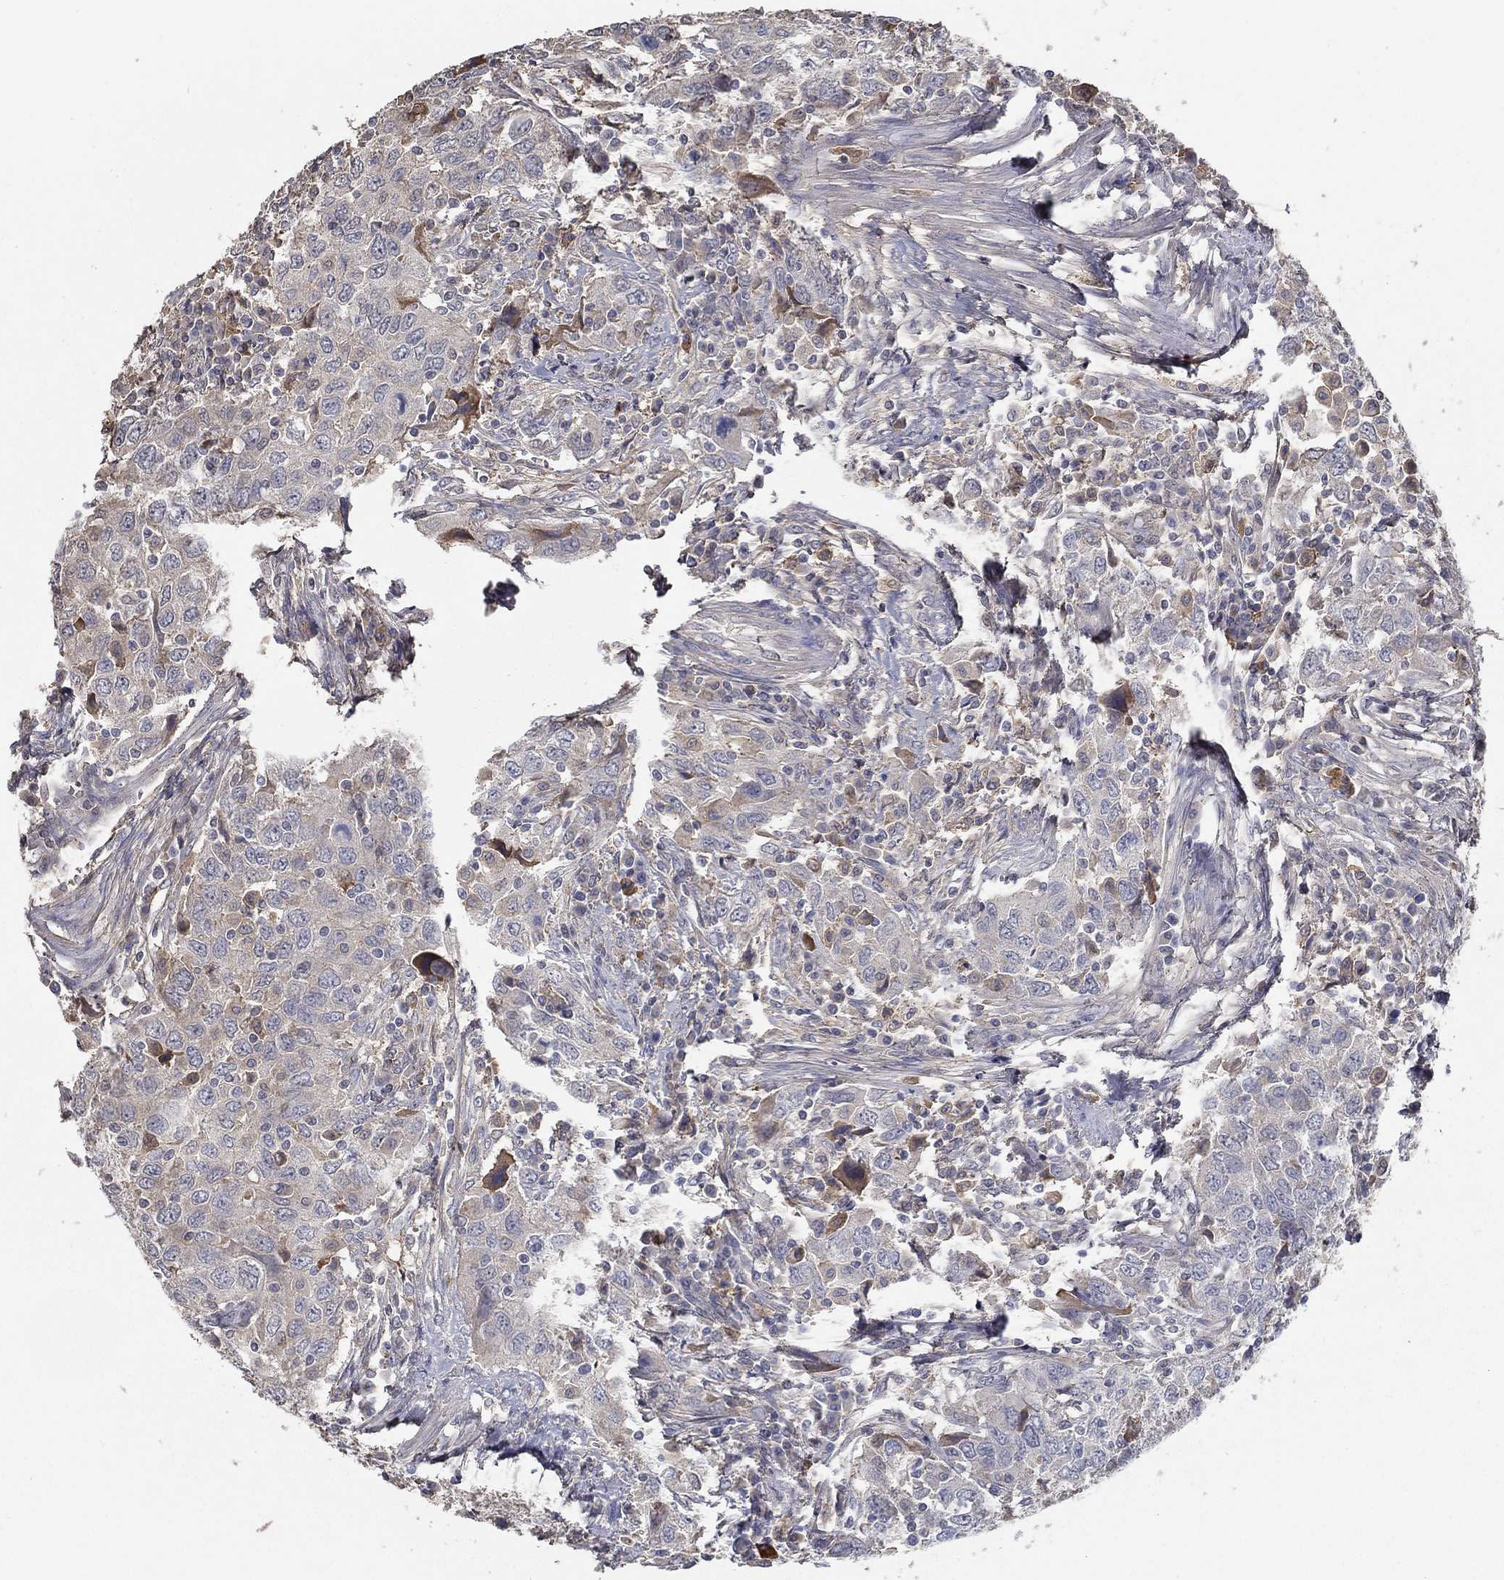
{"staining": {"intensity": "negative", "quantity": "none", "location": "none"}, "tissue": "urothelial cancer", "cell_type": "Tumor cells", "image_type": "cancer", "snomed": [{"axis": "morphology", "description": "Urothelial carcinoma, High grade"}, {"axis": "topography", "description": "Urinary bladder"}], "caption": "DAB (3,3'-diaminobenzidine) immunohistochemical staining of high-grade urothelial carcinoma demonstrates no significant expression in tumor cells.", "gene": "IL10", "patient": {"sex": "male", "age": 76}}